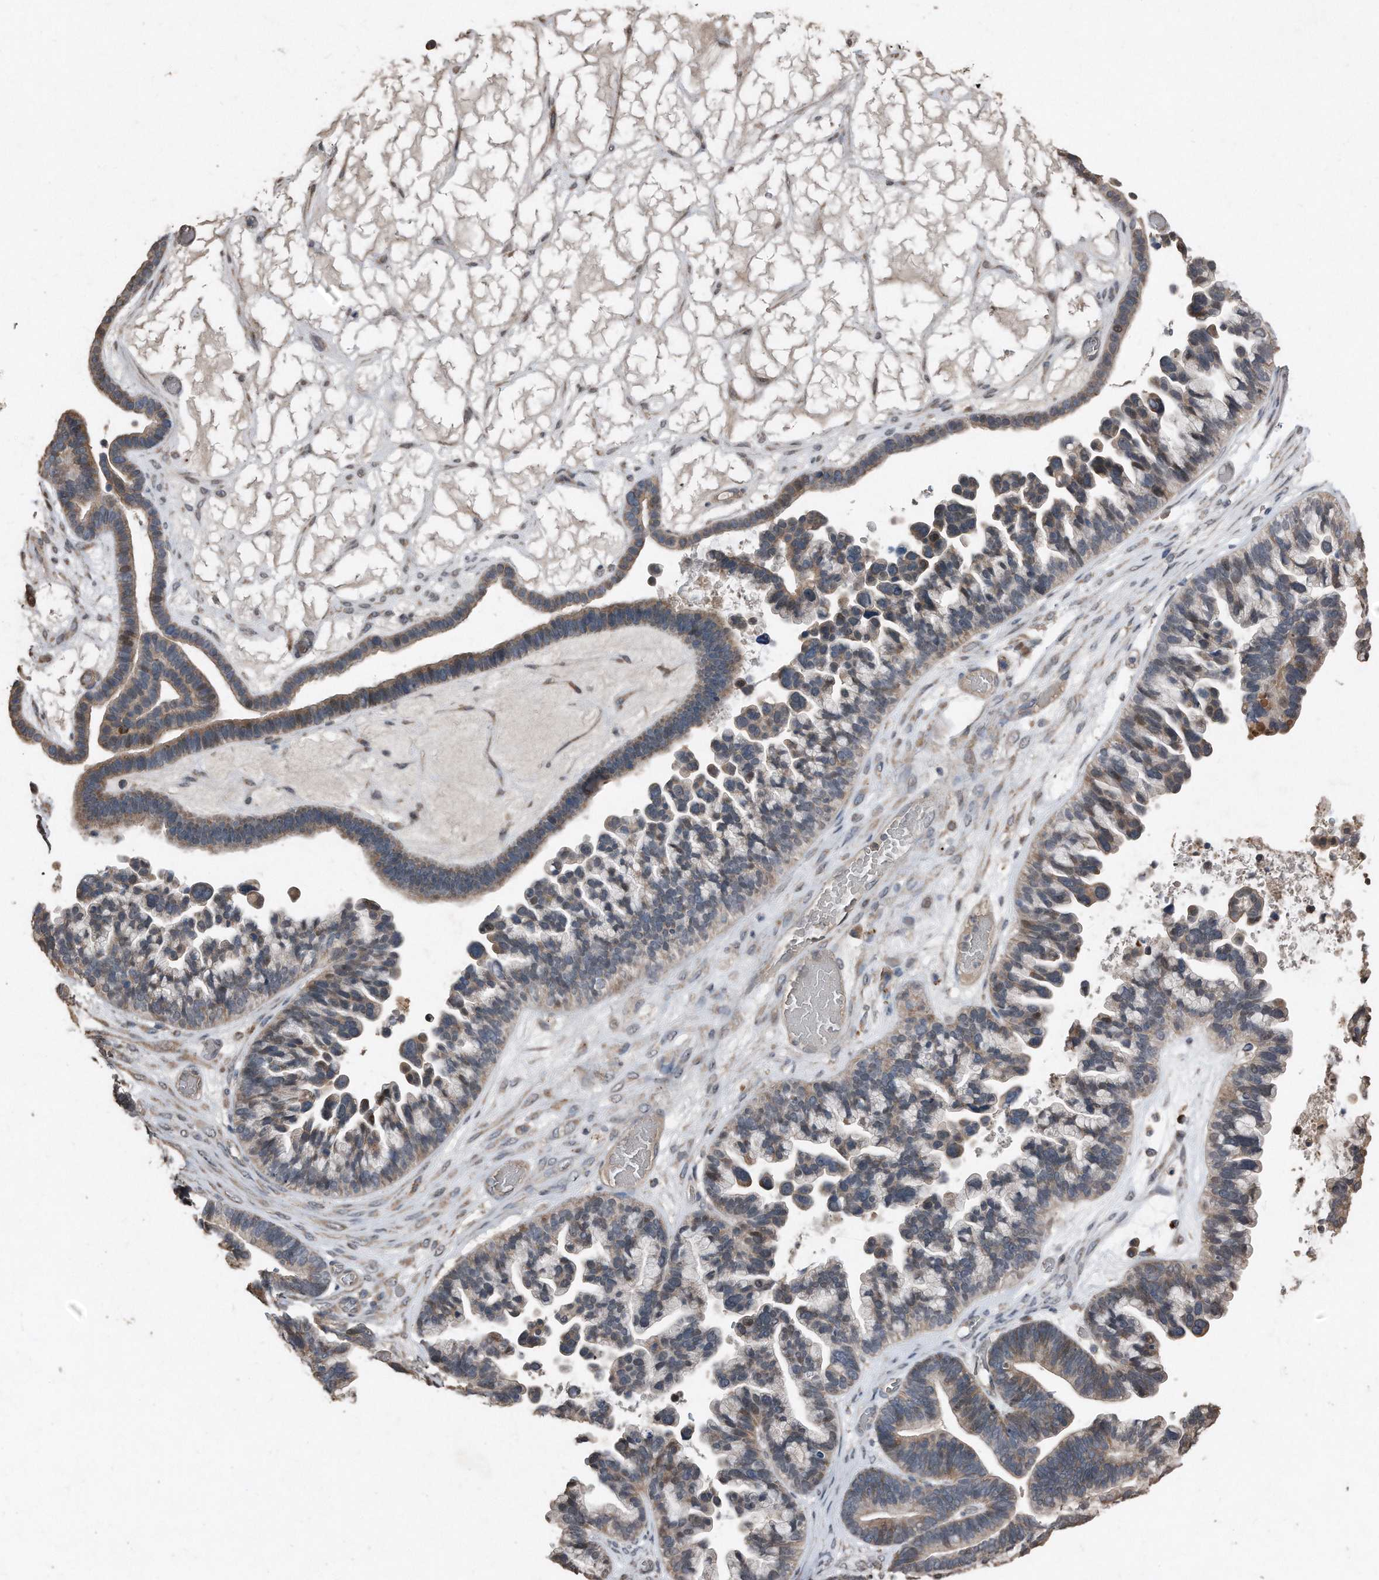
{"staining": {"intensity": "weak", "quantity": "25%-75%", "location": "cytoplasmic/membranous"}, "tissue": "ovarian cancer", "cell_type": "Tumor cells", "image_type": "cancer", "snomed": [{"axis": "morphology", "description": "Cystadenocarcinoma, serous, NOS"}, {"axis": "topography", "description": "Ovary"}], "caption": "Ovarian serous cystadenocarcinoma tissue displays weak cytoplasmic/membranous staining in approximately 25%-75% of tumor cells", "gene": "ANKRD10", "patient": {"sex": "female", "age": 56}}